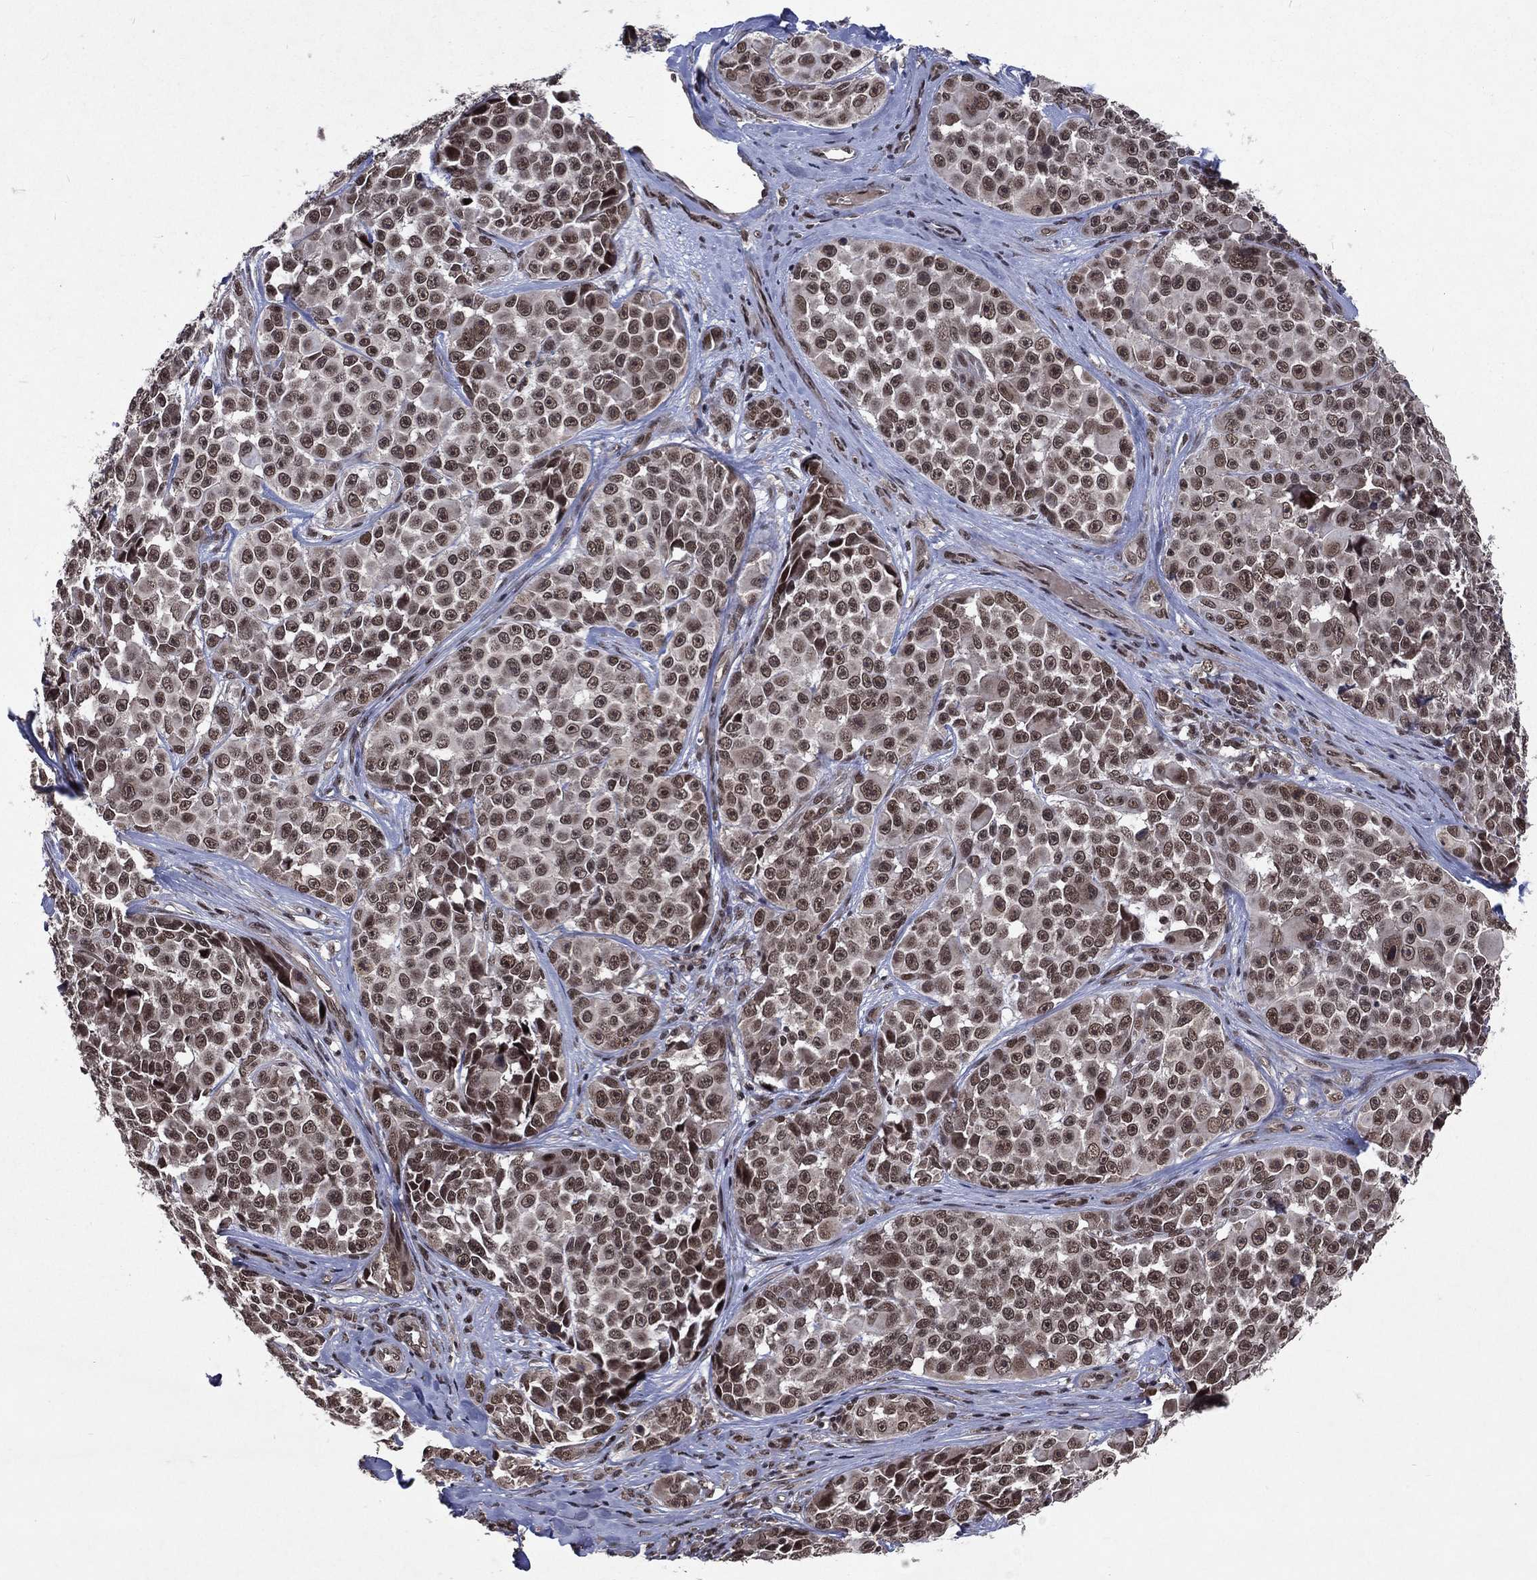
{"staining": {"intensity": "strong", "quantity": ">75%", "location": "nuclear"}, "tissue": "melanoma", "cell_type": "Tumor cells", "image_type": "cancer", "snomed": [{"axis": "morphology", "description": "Malignant melanoma, NOS"}, {"axis": "topography", "description": "Skin"}], "caption": "DAB immunohistochemical staining of malignant melanoma demonstrates strong nuclear protein expression in about >75% of tumor cells. The protein is stained brown, and the nuclei are stained in blue (DAB (3,3'-diaminobenzidine) IHC with brightfield microscopy, high magnification).", "gene": "DMAP1", "patient": {"sex": "female", "age": 88}}